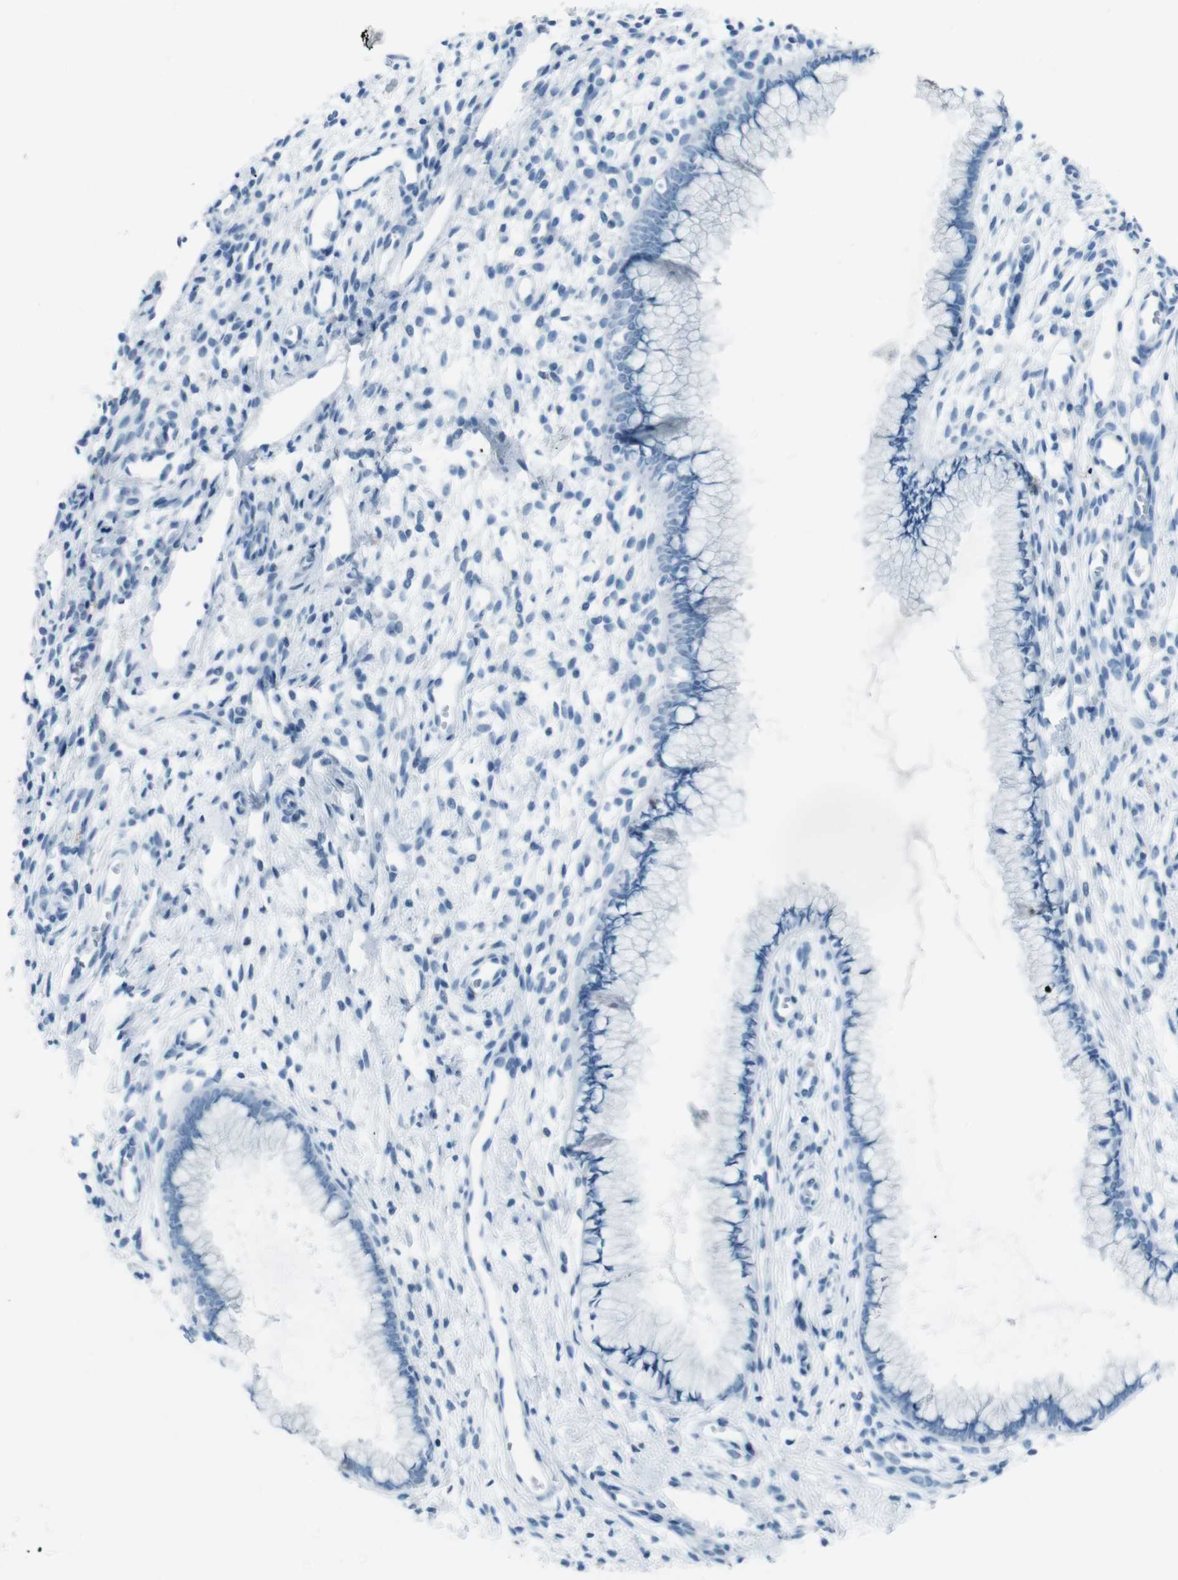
{"staining": {"intensity": "negative", "quantity": "none", "location": "none"}, "tissue": "cervix", "cell_type": "Glandular cells", "image_type": "normal", "snomed": [{"axis": "morphology", "description": "Normal tissue, NOS"}, {"axis": "topography", "description": "Cervix"}], "caption": "Immunohistochemical staining of unremarkable human cervix displays no significant staining in glandular cells.", "gene": "TMEM207", "patient": {"sex": "female", "age": 65}}